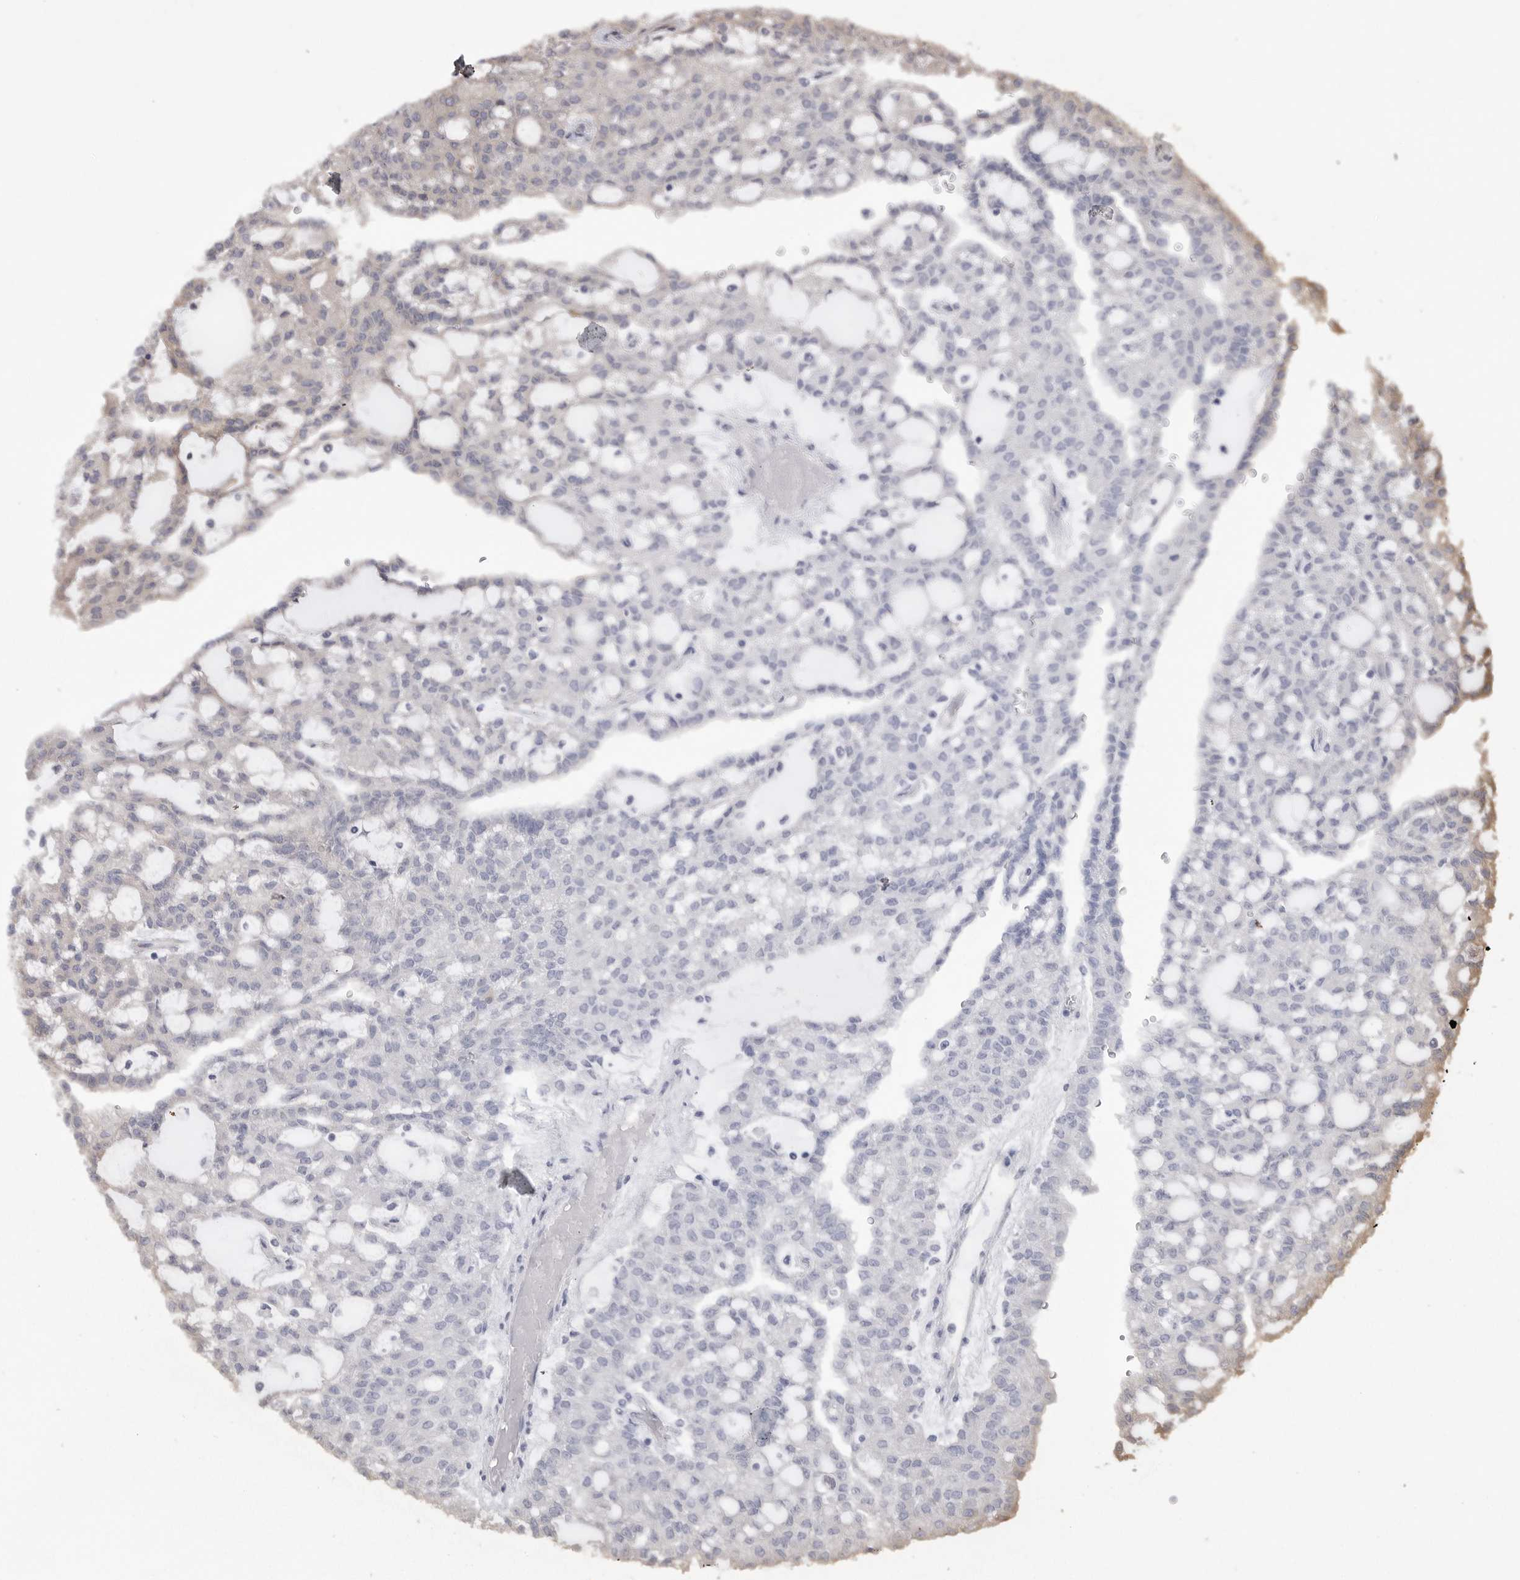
{"staining": {"intensity": "moderate", "quantity": "25%-75%", "location": "cytoplasmic/membranous"}, "tissue": "renal cancer", "cell_type": "Tumor cells", "image_type": "cancer", "snomed": [{"axis": "morphology", "description": "Adenocarcinoma, NOS"}, {"axis": "topography", "description": "Kidney"}], "caption": "The immunohistochemical stain labels moderate cytoplasmic/membranous staining in tumor cells of renal cancer tissue.", "gene": "OXR1", "patient": {"sex": "male", "age": 63}}